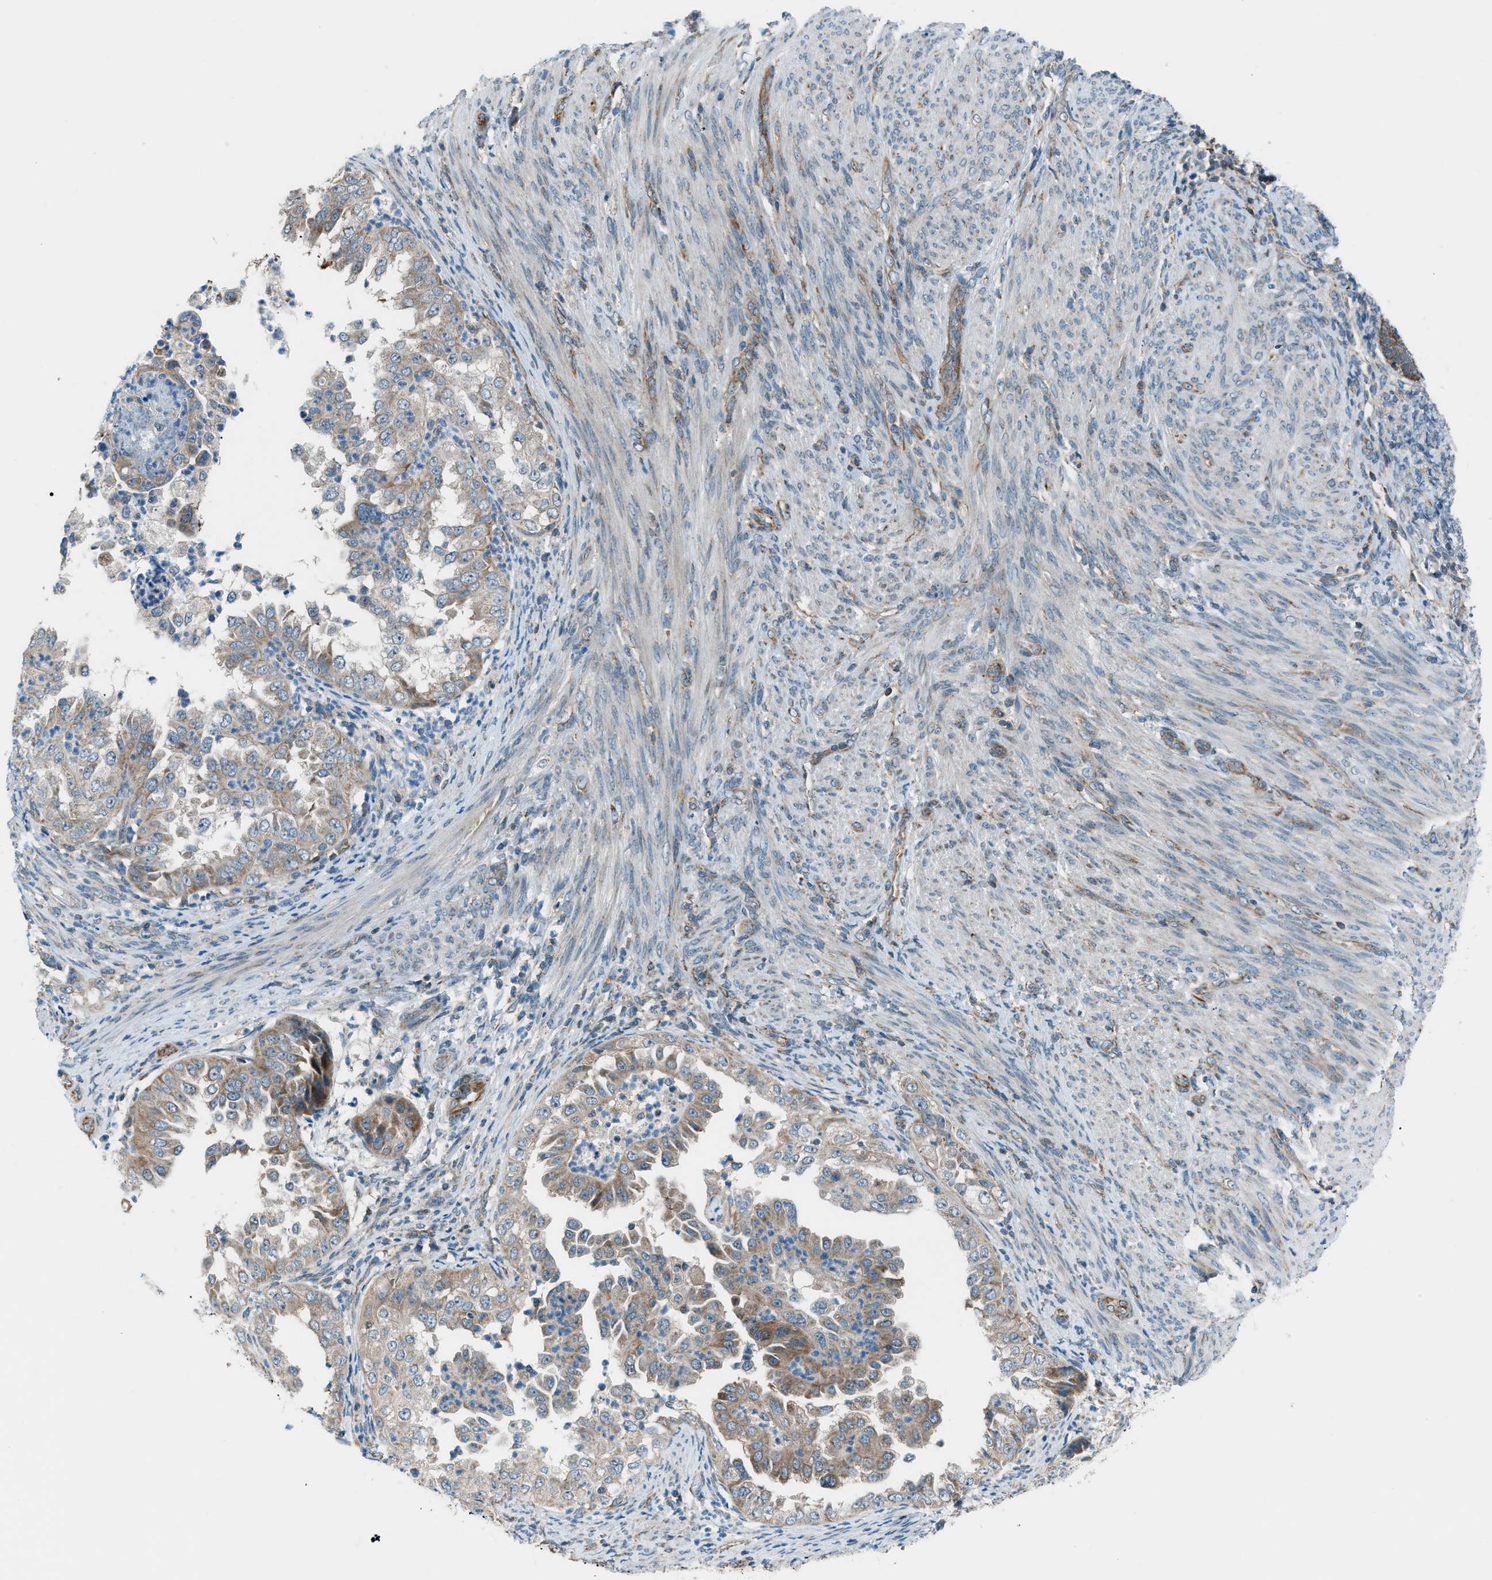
{"staining": {"intensity": "weak", "quantity": "25%-75%", "location": "cytoplasmic/membranous"}, "tissue": "endometrial cancer", "cell_type": "Tumor cells", "image_type": "cancer", "snomed": [{"axis": "morphology", "description": "Adenocarcinoma, NOS"}, {"axis": "topography", "description": "Endometrium"}], "caption": "Approximately 25%-75% of tumor cells in human adenocarcinoma (endometrial) demonstrate weak cytoplasmic/membranous protein expression as visualized by brown immunohistochemical staining.", "gene": "PIGG", "patient": {"sex": "female", "age": 85}}